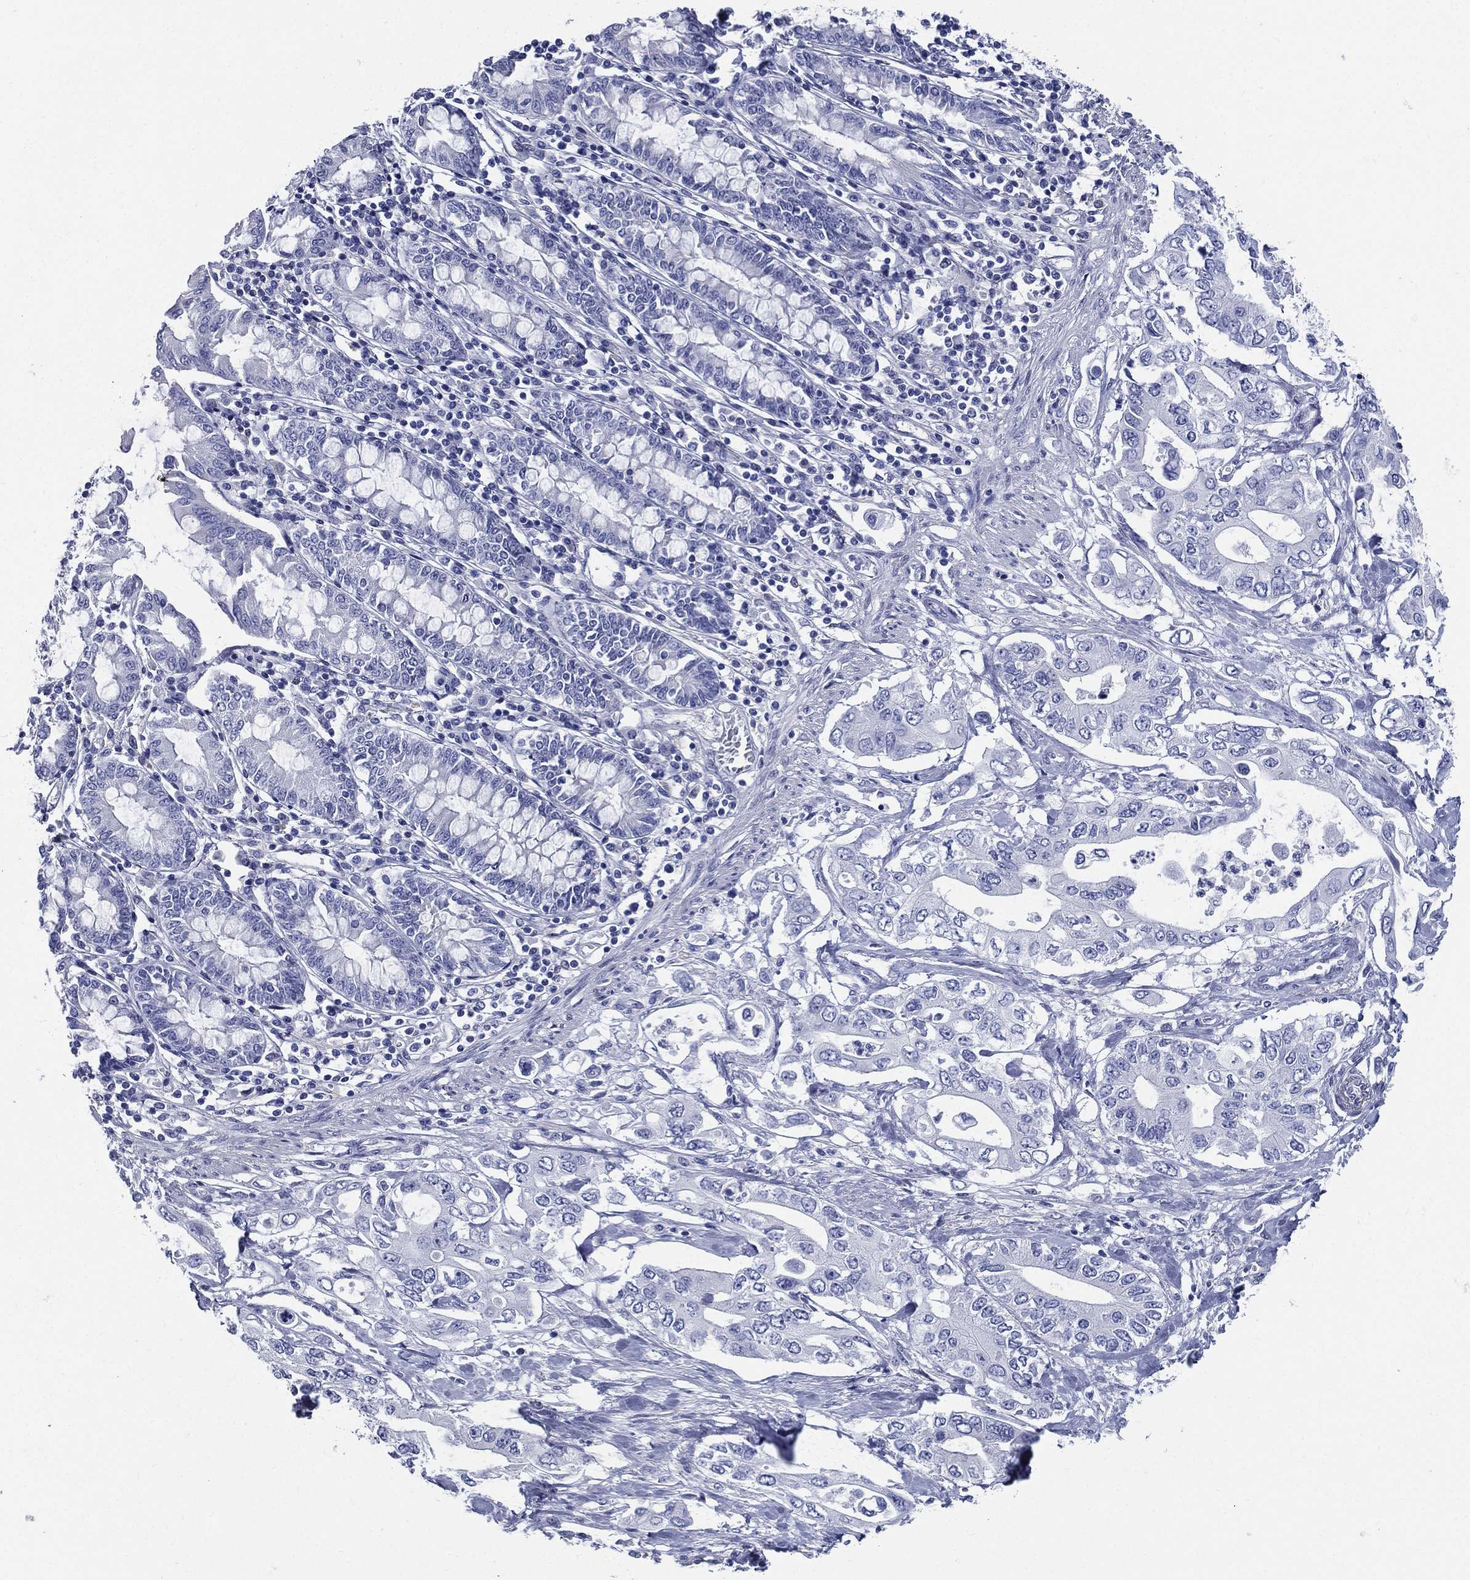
{"staining": {"intensity": "negative", "quantity": "none", "location": "none"}, "tissue": "pancreatic cancer", "cell_type": "Tumor cells", "image_type": "cancer", "snomed": [{"axis": "morphology", "description": "Adenocarcinoma, NOS"}, {"axis": "topography", "description": "Pancreas"}], "caption": "DAB immunohistochemical staining of human pancreatic adenocarcinoma exhibits no significant expression in tumor cells.", "gene": "DPYS", "patient": {"sex": "female", "age": 63}}